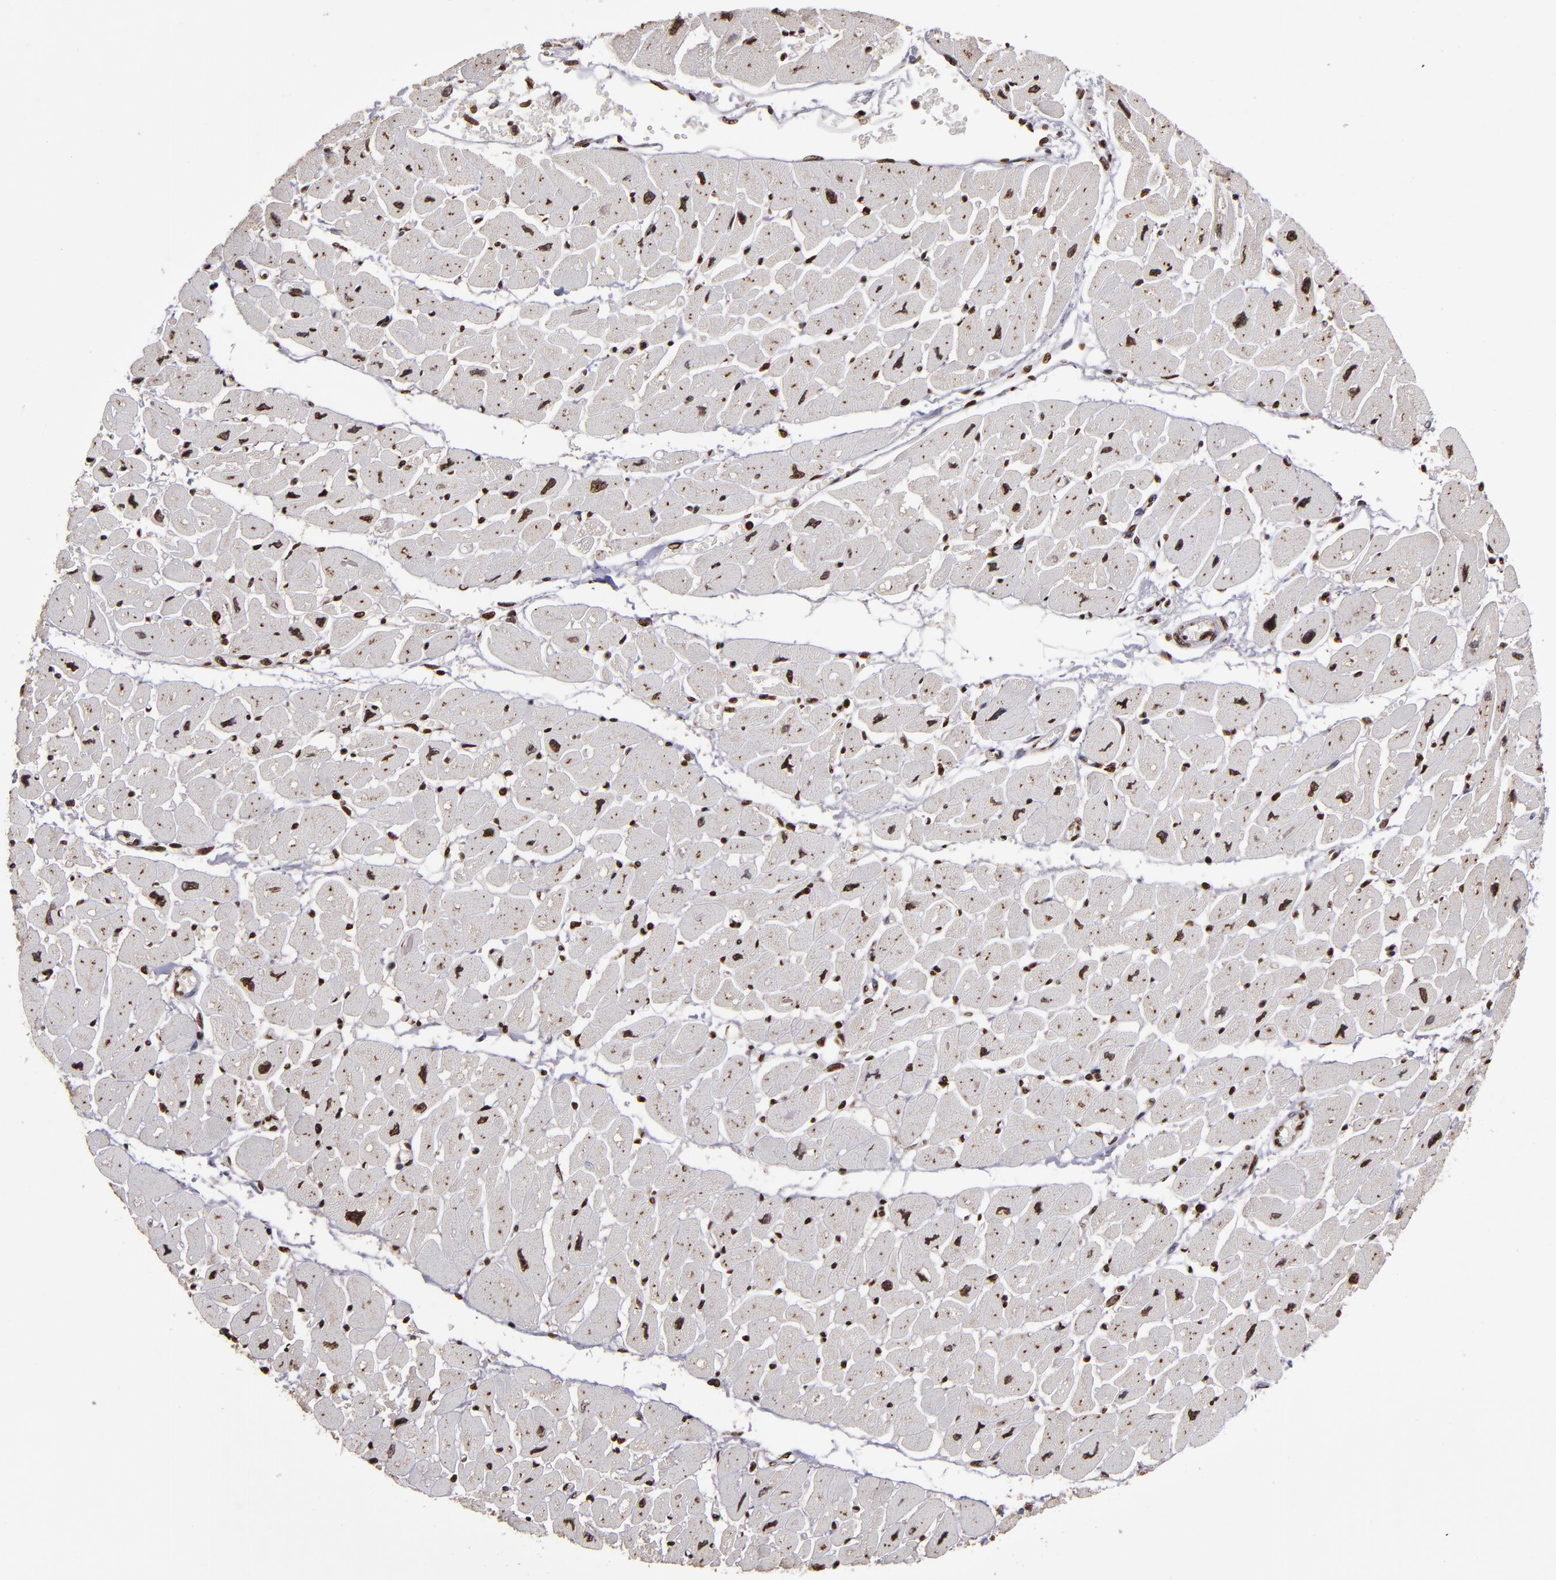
{"staining": {"intensity": "moderate", "quantity": ">75%", "location": "nuclear"}, "tissue": "heart muscle", "cell_type": "Cardiomyocytes", "image_type": "normal", "snomed": [{"axis": "morphology", "description": "Normal tissue, NOS"}, {"axis": "topography", "description": "Heart"}], "caption": "Cardiomyocytes exhibit moderate nuclear positivity in approximately >75% of cells in benign heart muscle. Ihc stains the protein of interest in brown and the nuclei are stained blue.", "gene": "CSDC2", "patient": {"sex": "female", "age": 54}}